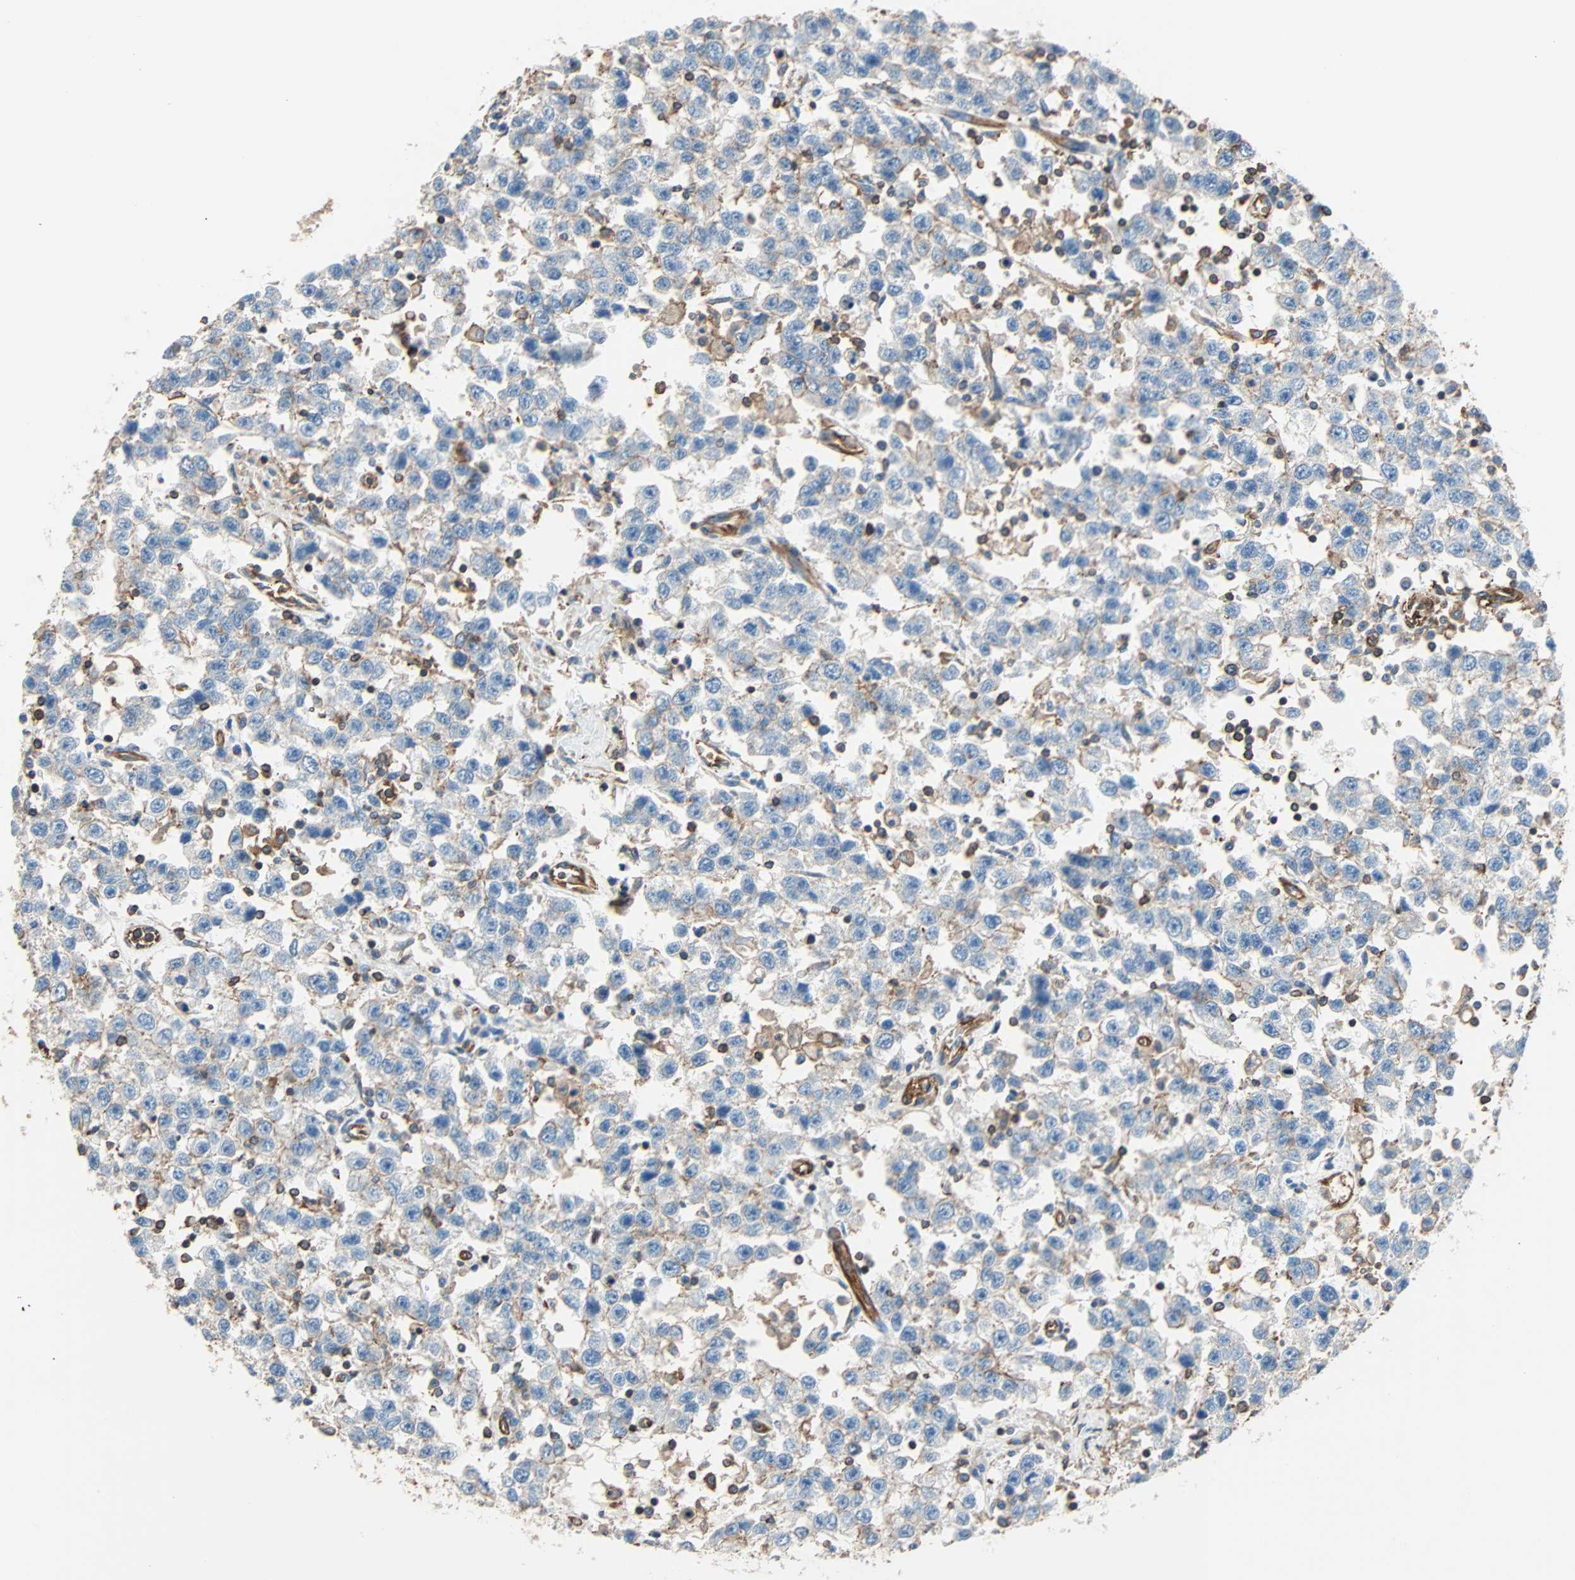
{"staining": {"intensity": "negative", "quantity": "none", "location": "none"}, "tissue": "testis cancer", "cell_type": "Tumor cells", "image_type": "cancer", "snomed": [{"axis": "morphology", "description": "Seminoma, NOS"}, {"axis": "topography", "description": "Testis"}], "caption": "The photomicrograph demonstrates no staining of tumor cells in testis cancer.", "gene": "GALNT10", "patient": {"sex": "male", "age": 41}}